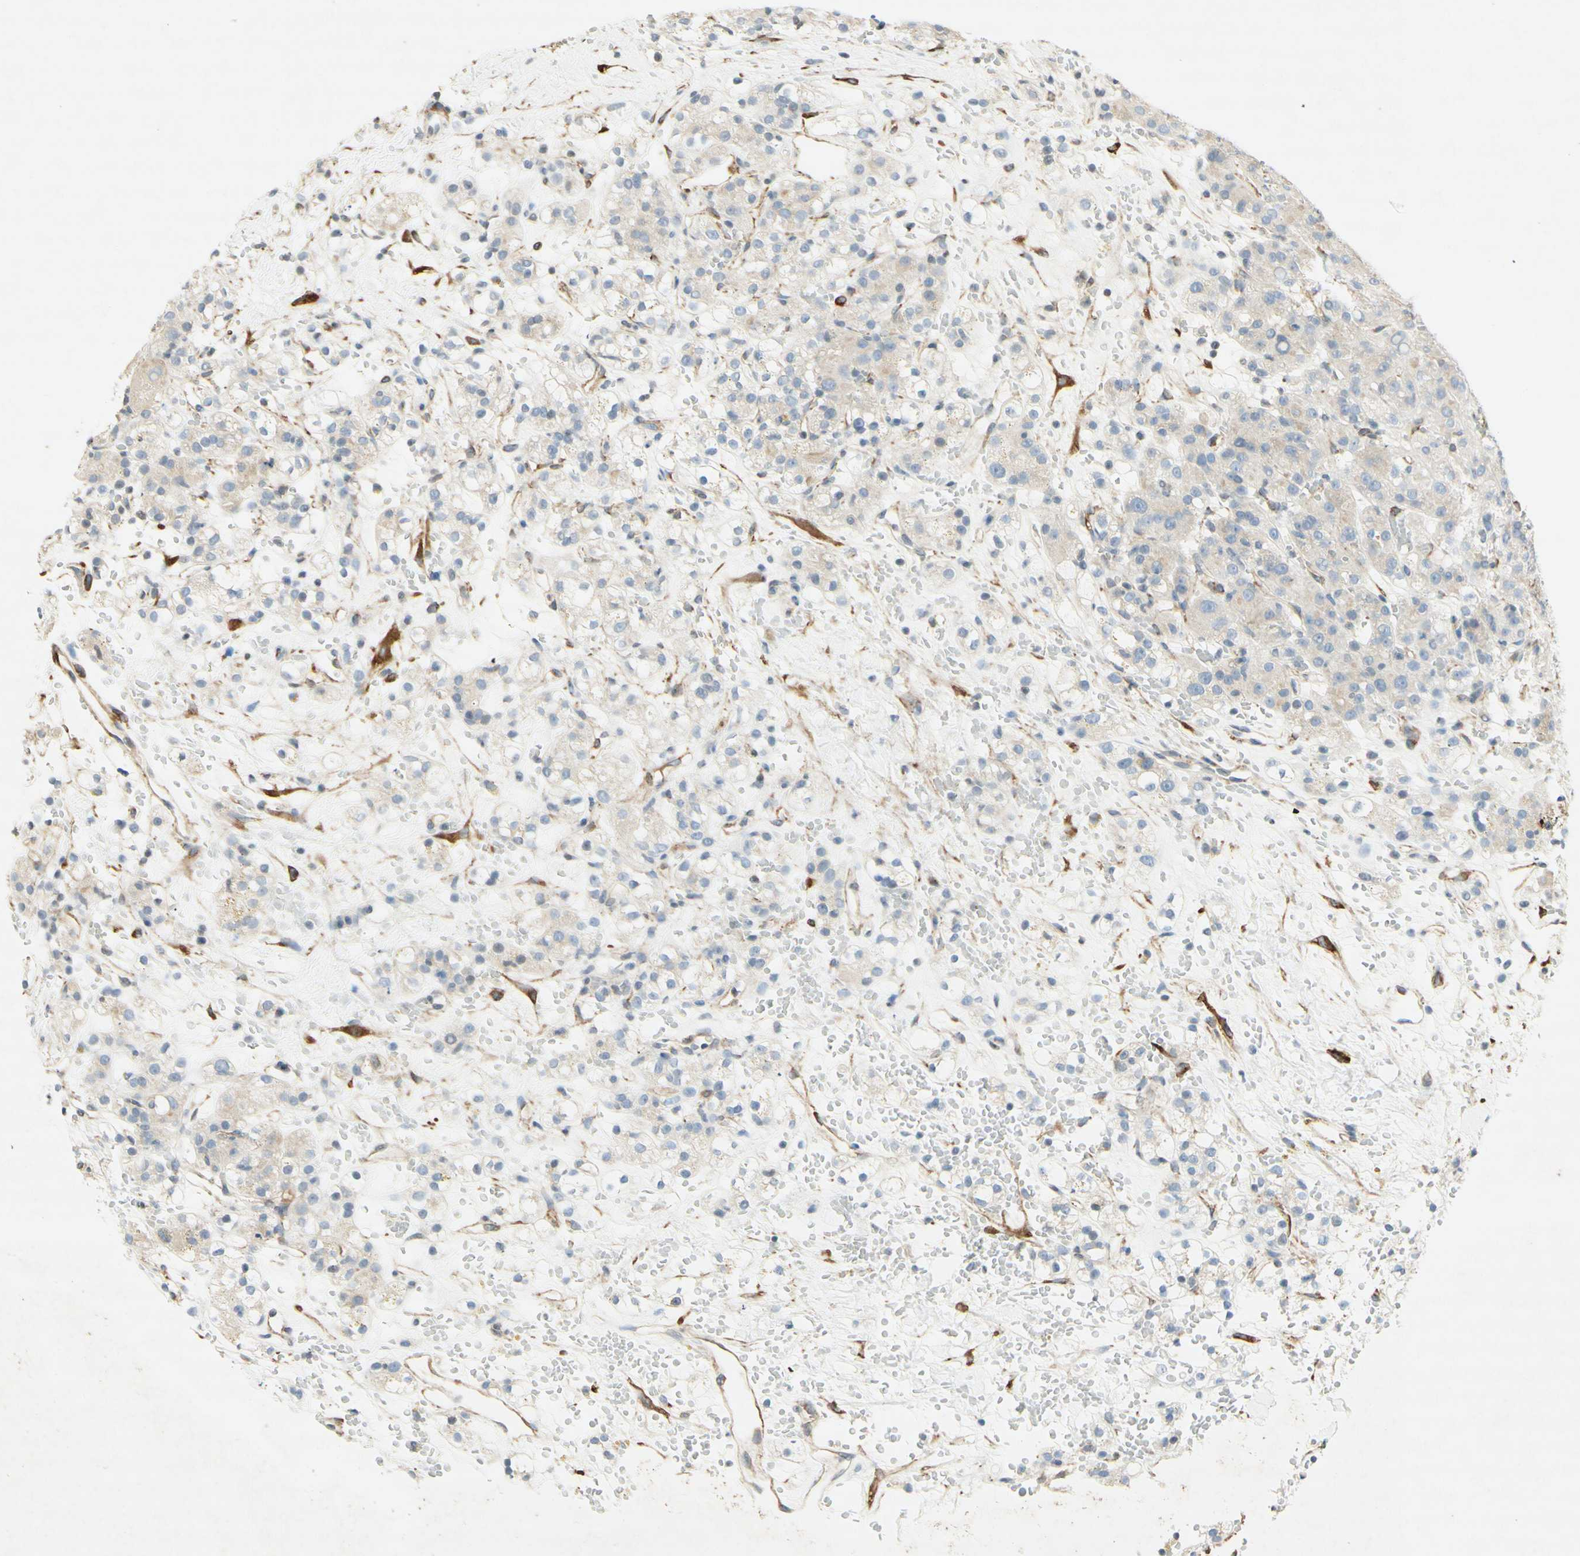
{"staining": {"intensity": "weak", "quantity": "<25%", "location": "cytoplasmic/membranous"}, "tissue": "renal cancer", "cell_type": "Tumor cells", "image_type": "cancer", "snomed": [{"axis": "morphology", "description": "Adenocarcinoma, NOS"}, {"axis": "topography", "description": "Kidney"}], "caption": "This is an IHC histopathology image of renal cancer. There is no staining in tumor cells.", "gene": "MAP1B", "patient": {"sex": "male", "age": 61}}